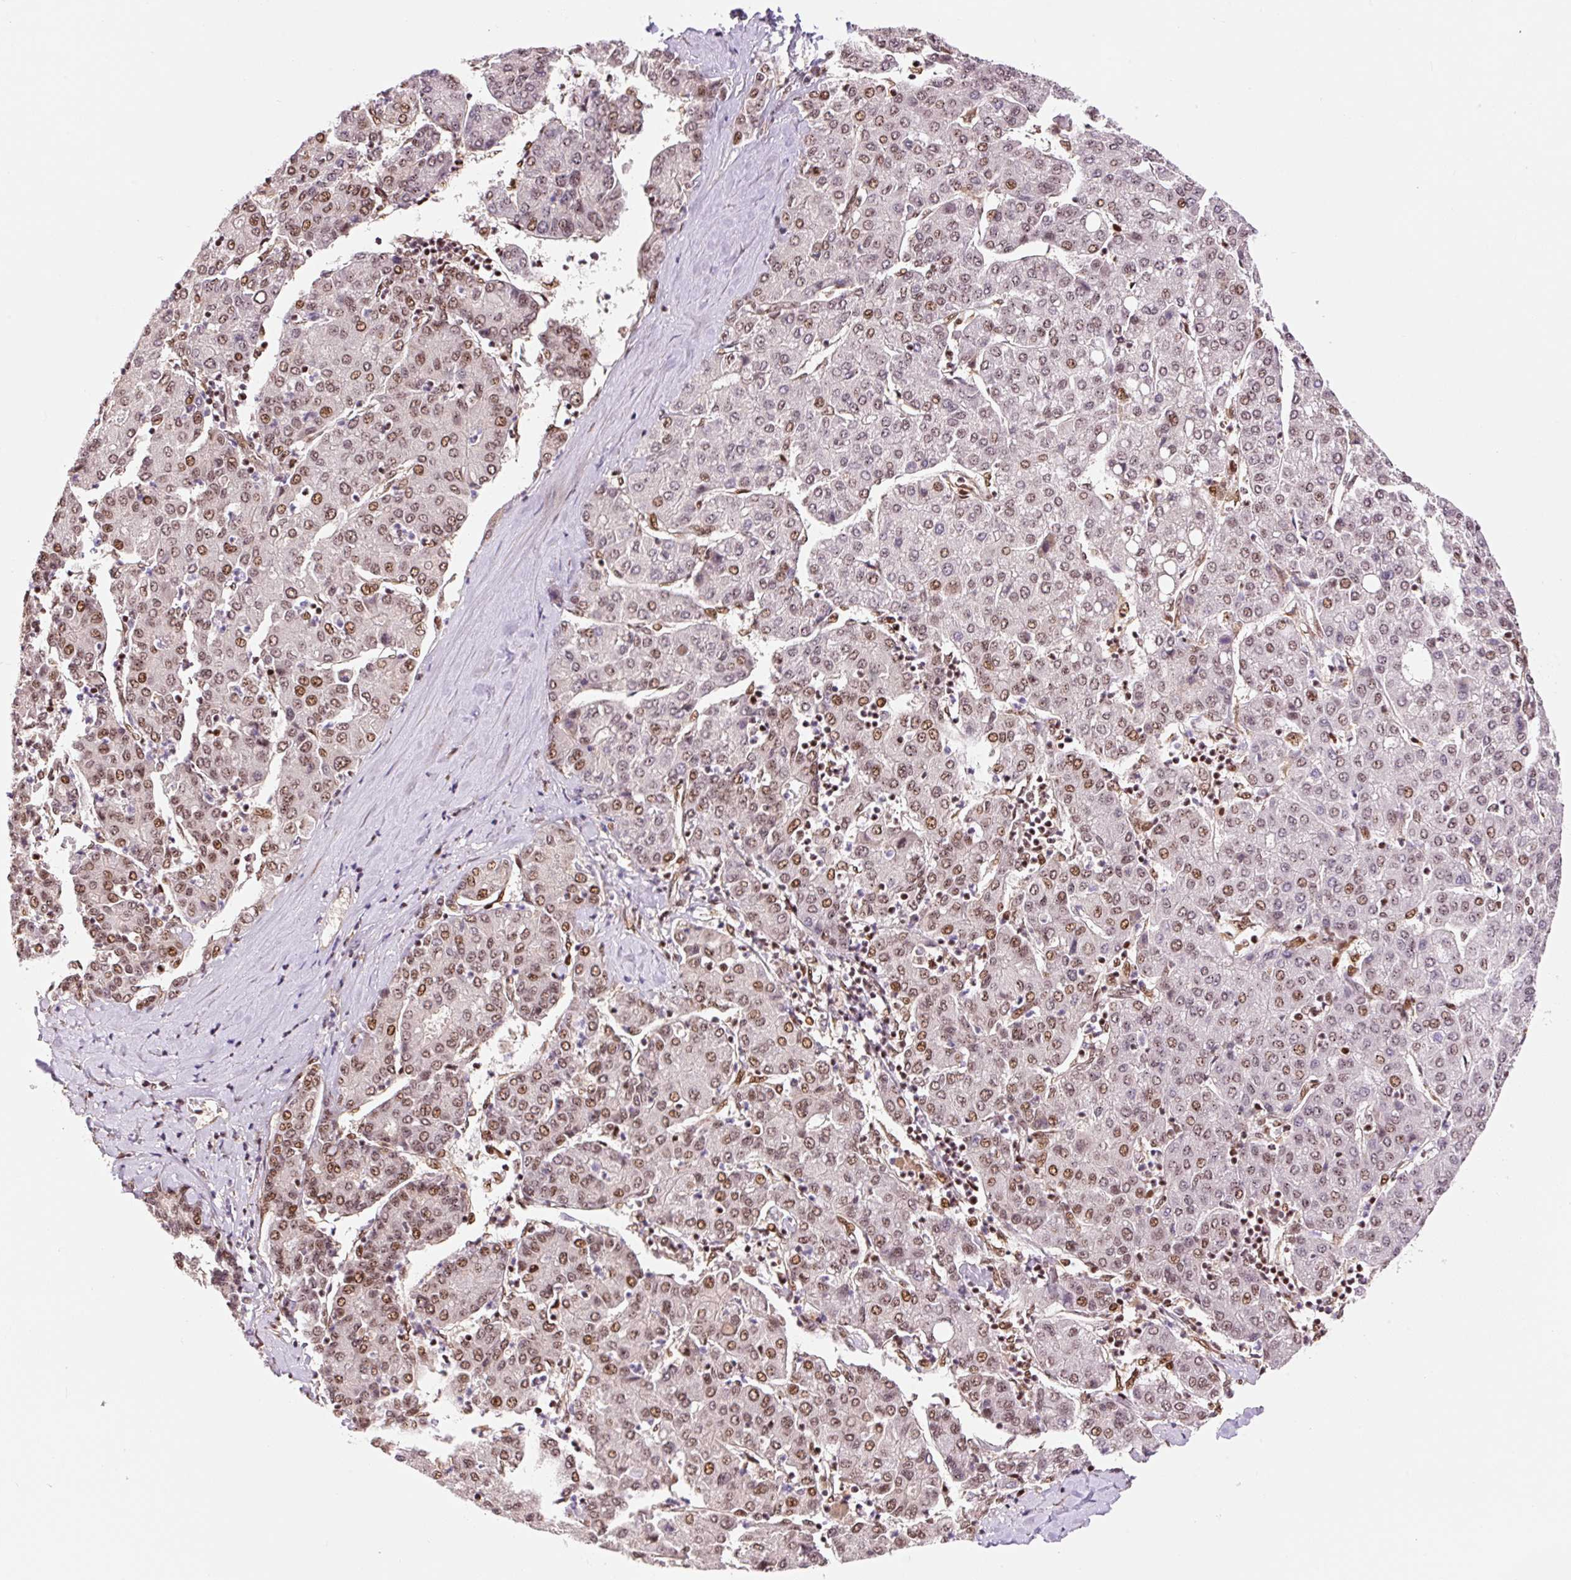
{"staining": {"intensity": "moderate", "quantity": ">75%", "location": "nuclear"}, "tissue": "liver cancer", "cell_type": "Tumor cells", "image_type": "cancer", "snomed": [{"axis": "morphology", "description": "Carcinoma, Hepatocellular, NOS"}, {"axis": "topography", "description": "Liver"}], "caption": "Liver hepatocellular carcinoma stained for a protein demonstrates moderate nuclear positivity in tumor cells.", "gene": "INTS8", "patient": {"sex": "male", "age": 65}}